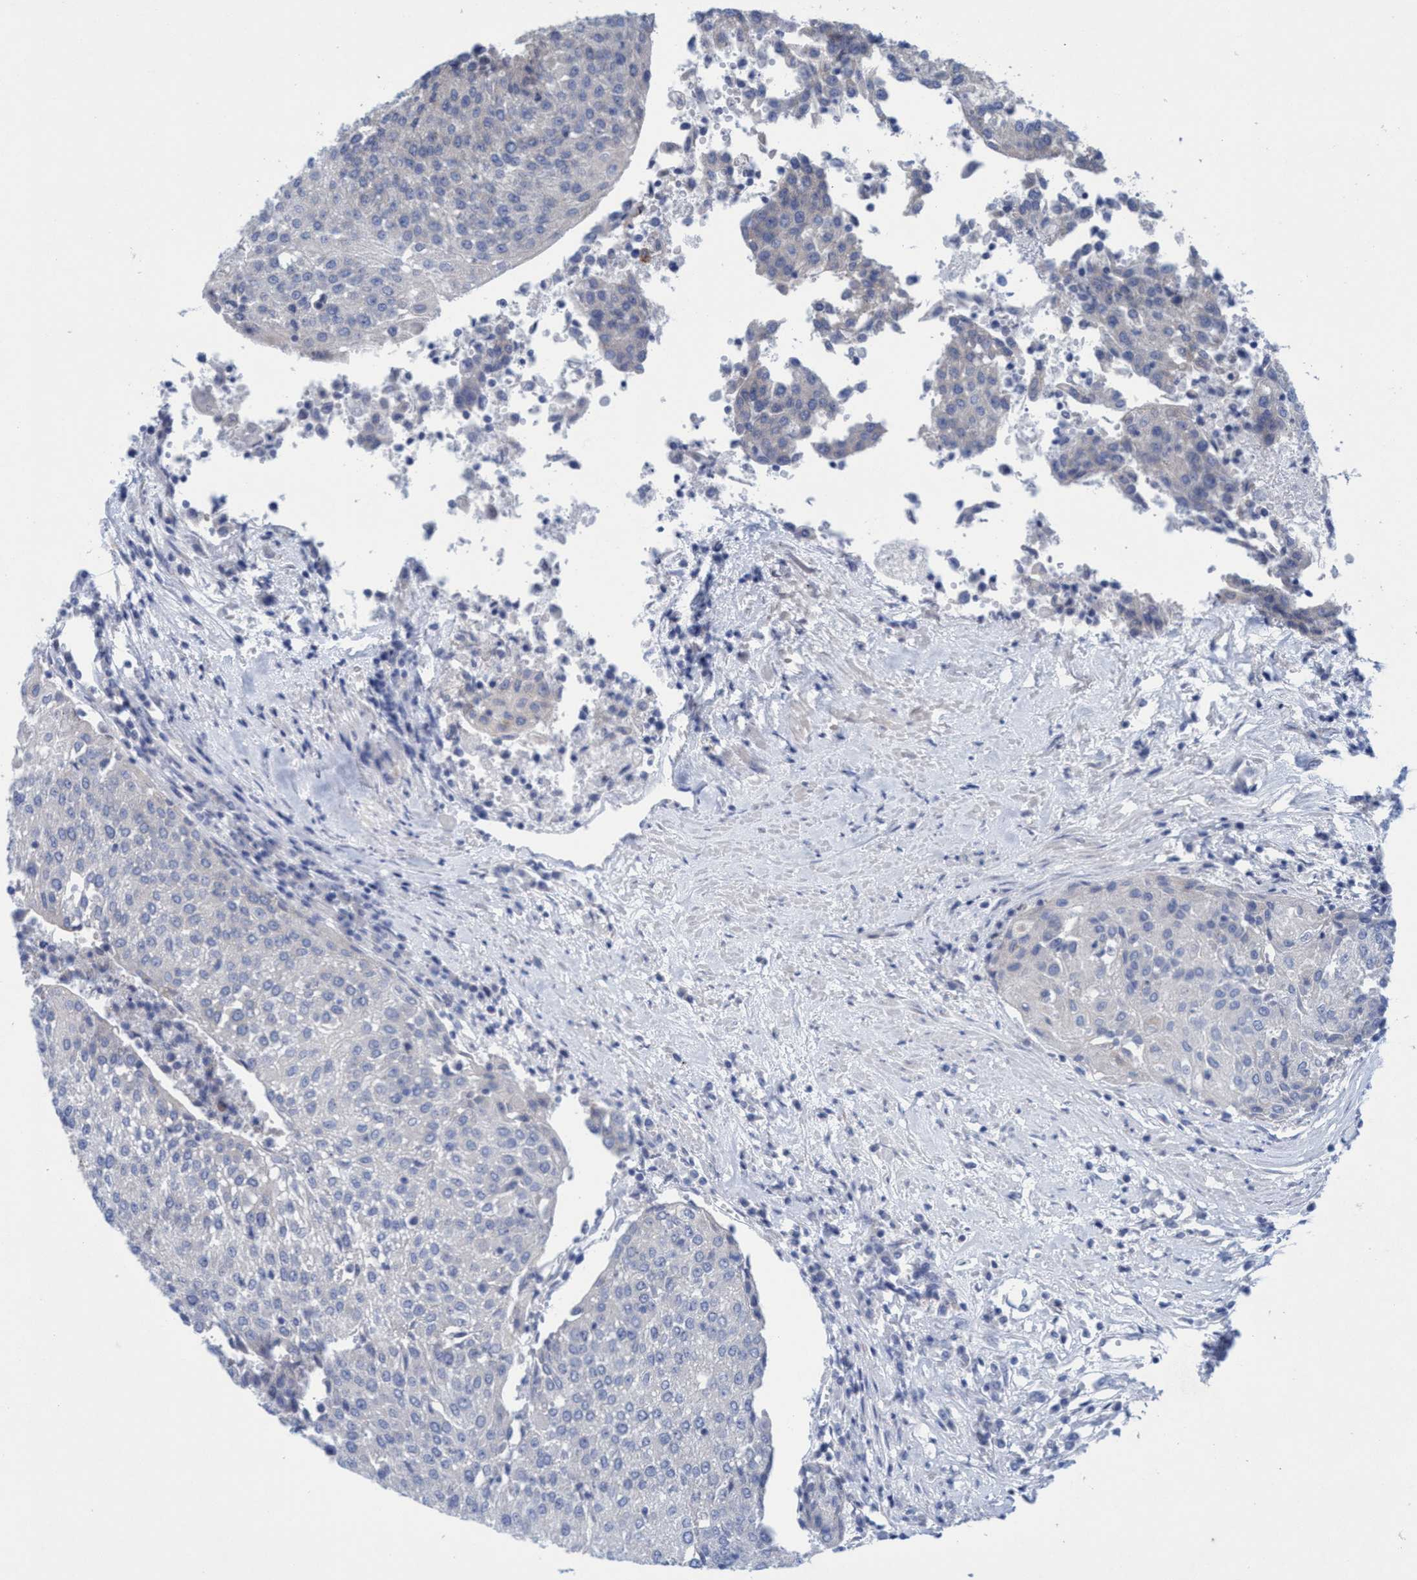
{"staining": {"intensity": "negative", "quantity": "none", "location": "none"}, "tissue": "urothelial cancer", "cell_type": "Tumor cells", "image_type": "cancer", "snomed": [{"axis": "morphology", "description": "Urothelial carcinoma, High grade"}, {"axis": "topography", "description": "Urinary bladder"}], "caption": "This is an immunohistochemistry (IHC) photomicrograph of urothelial carcinoma (high-grade). There is no expression in tumor cells.", "gene": "RSAD1", "patient": {"sex": "female", "age": 85}}